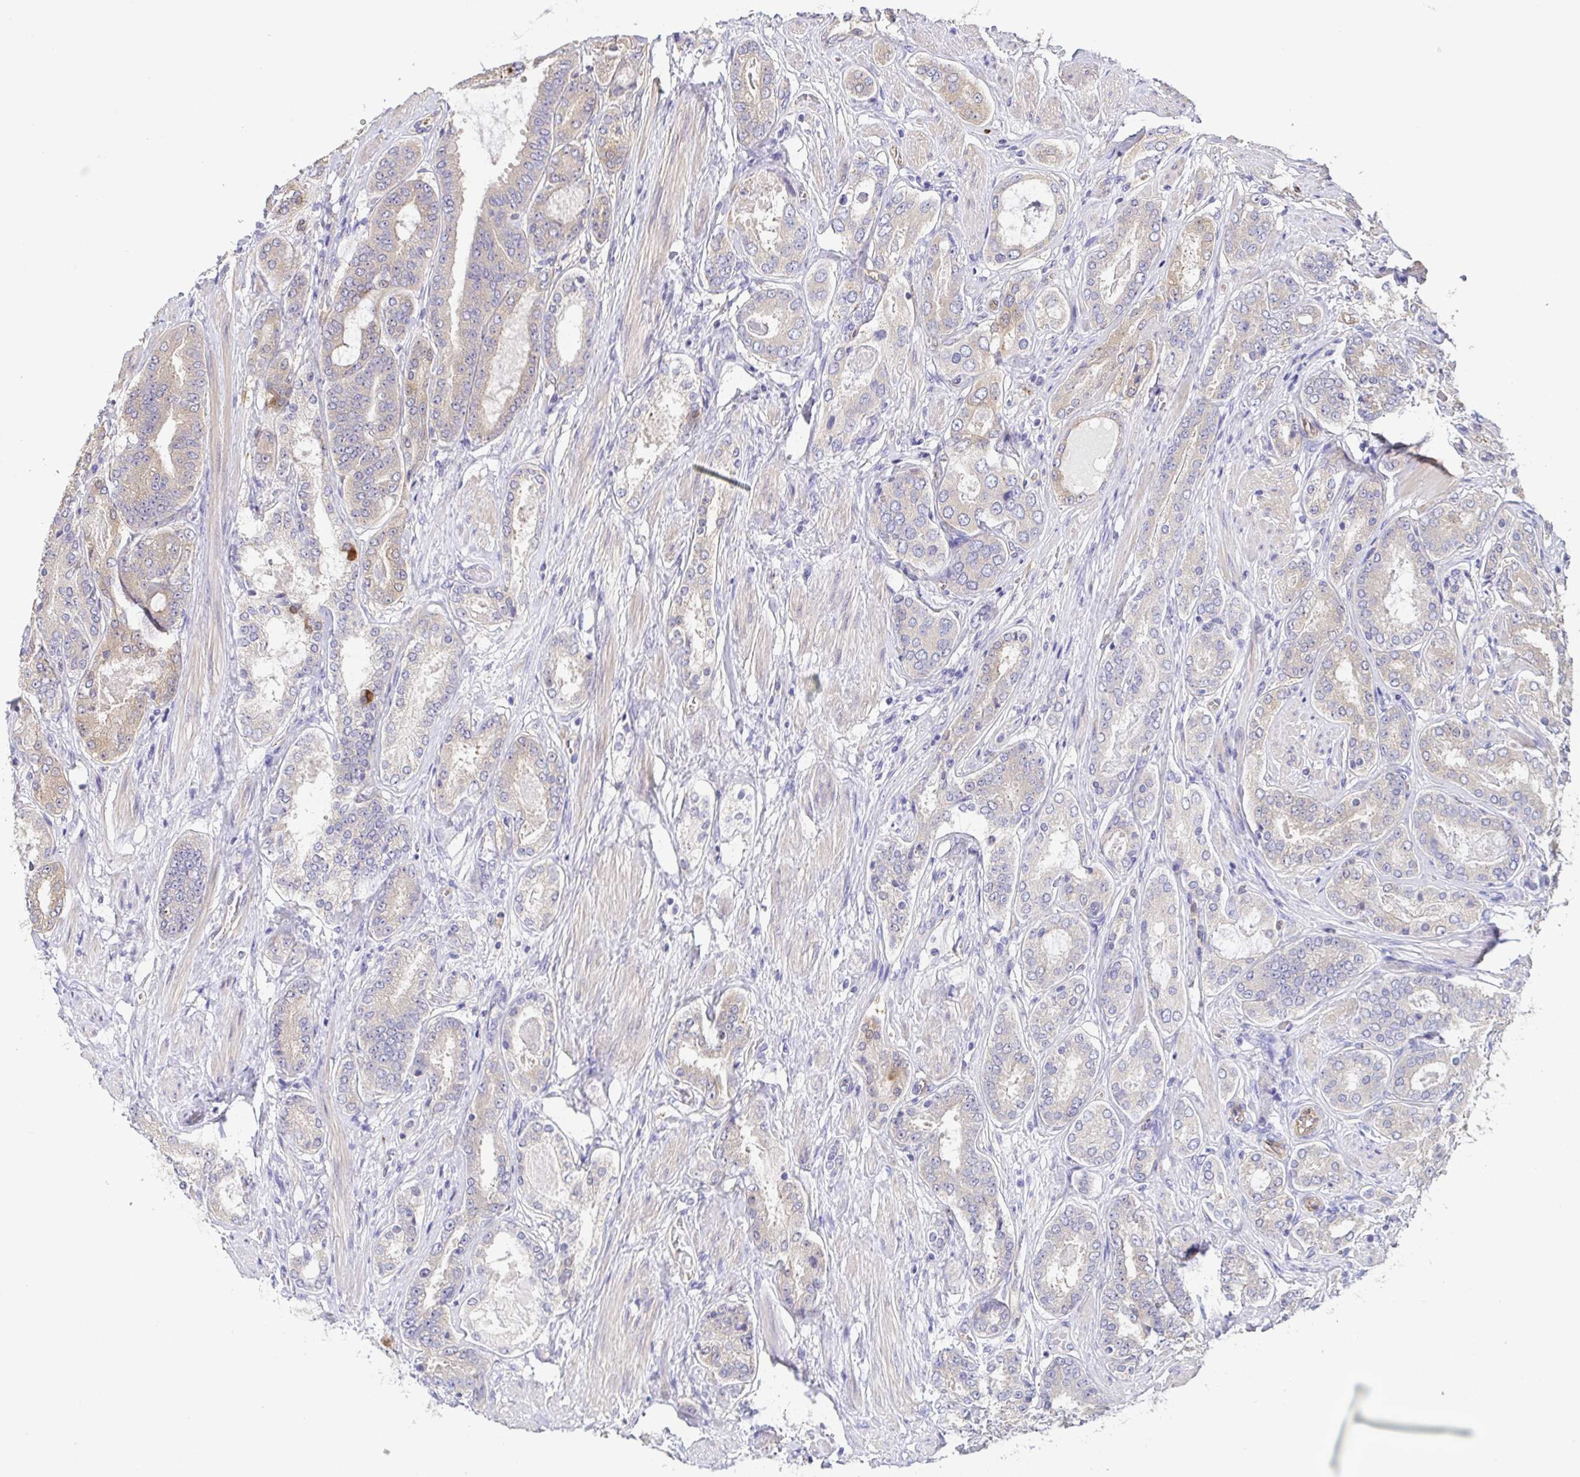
{"staining": {"intensity": "weak", "quantity": "<25%", "location": "cytoplasmic/membranous"}, "tissue": "prostate cancer", "cell_type": "Tumor cells", "image_type": "cancer", "snomed": [{"axis": "morphology", "description": "Adenocarcinoma, High grade"}, {"axis": "topography", "description": "Prostate"}], "caption": "The image demonstrates no staining of tumor cells in prostate cancer (adenocarcinoma (high-grade)).", "gene": "EIF3D", "patient": {"sex": "male", "age": 63}}